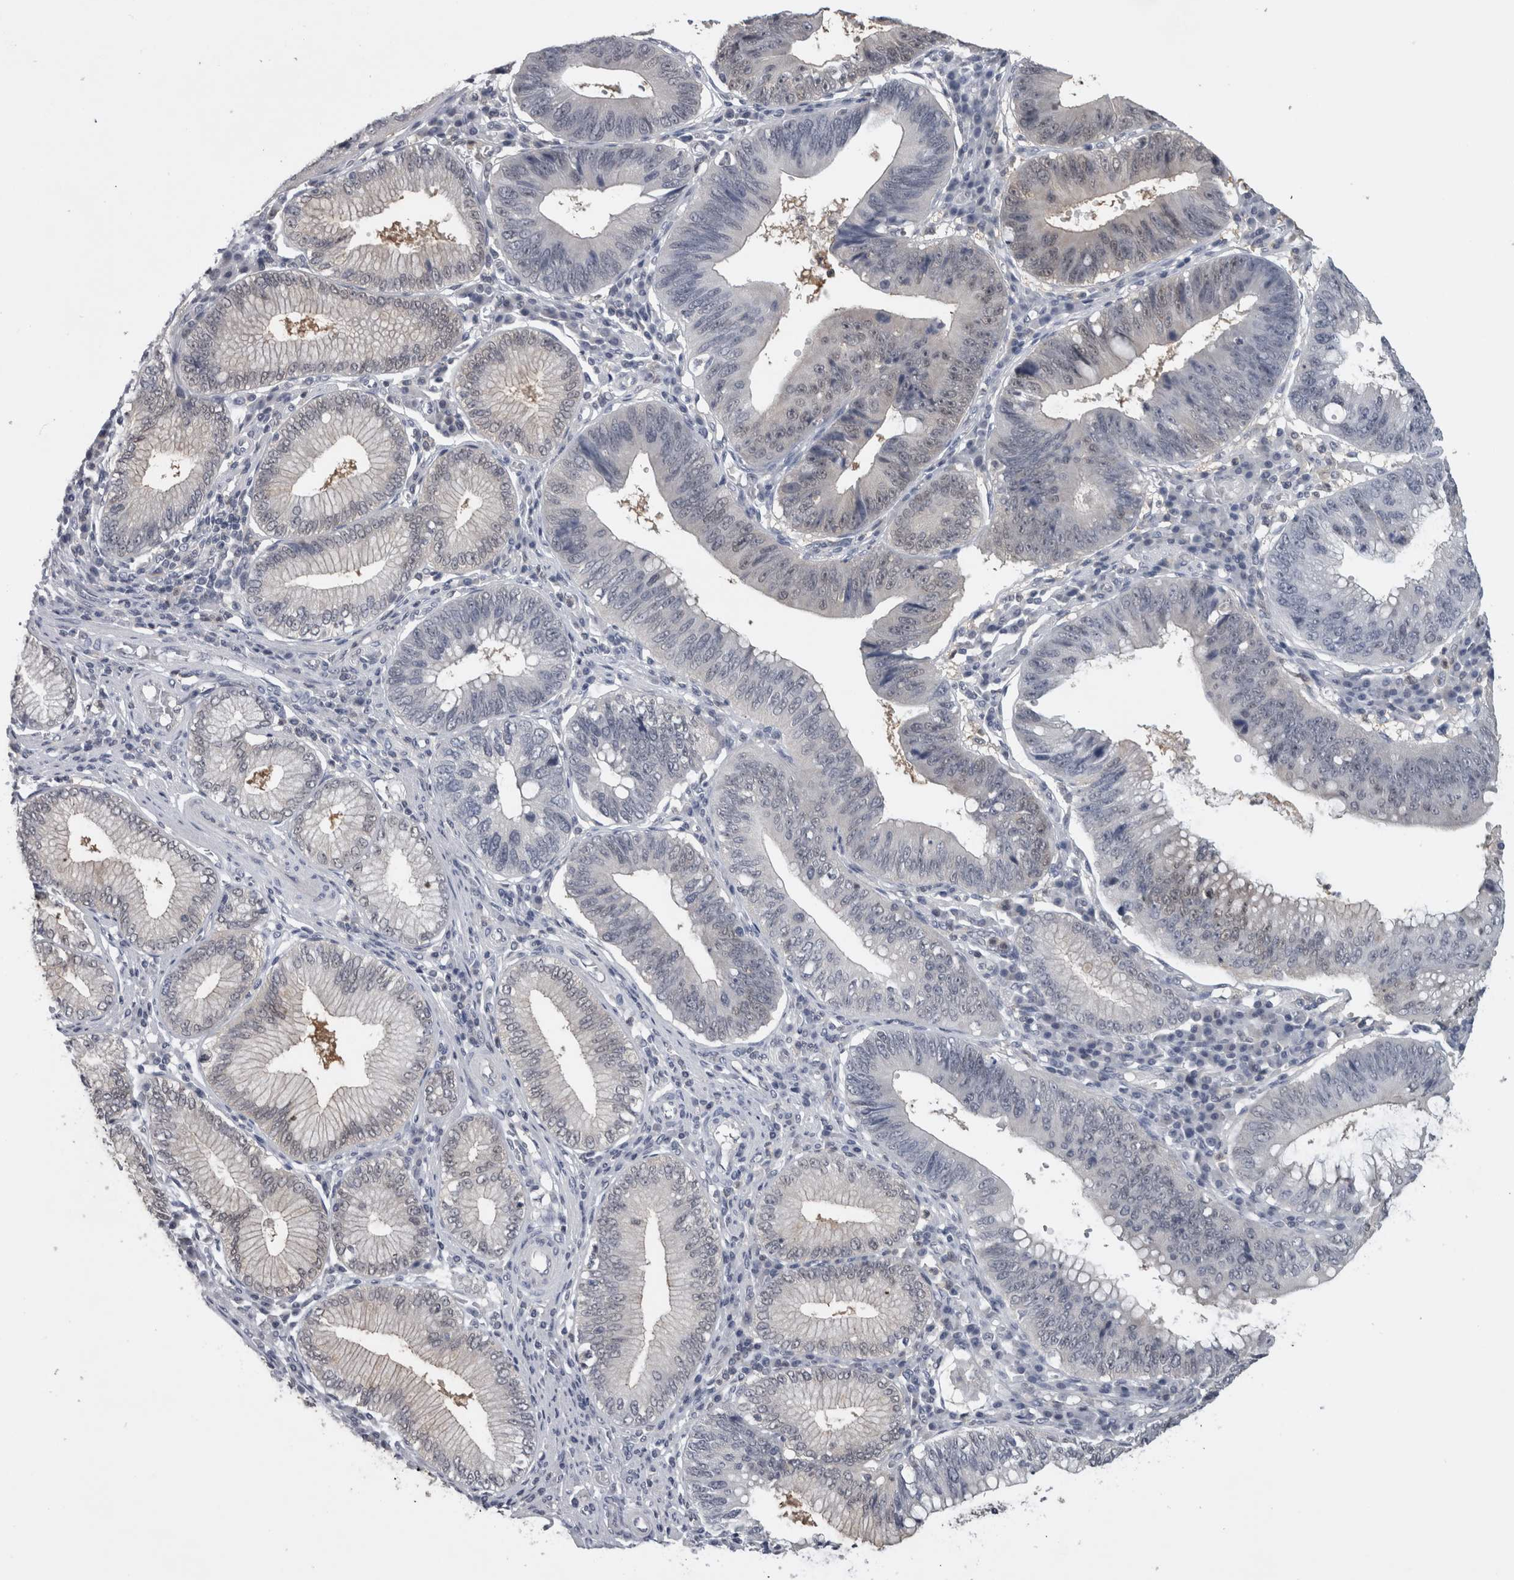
{"staining": {"intensity": "weak", "quantity": "<25%", "location": "nuclear"}, "tissue": "stomach cancer", "cell_type": "Tumor cells", "image_type": "cancer", "snomed": [{"axis": "morphology", "description": "Adenocarcinoma, NOS"}, {"axis": "topography", "description": "Stomach"}], "caption": "IHC image of neoplastic tissue: human stomach cancer (adenocarcinoma) stained with DAB shows no significant protein positivity in tumor cells.", "gene": "NAPRT", "patient": {"sex": "male", "age": 59}}